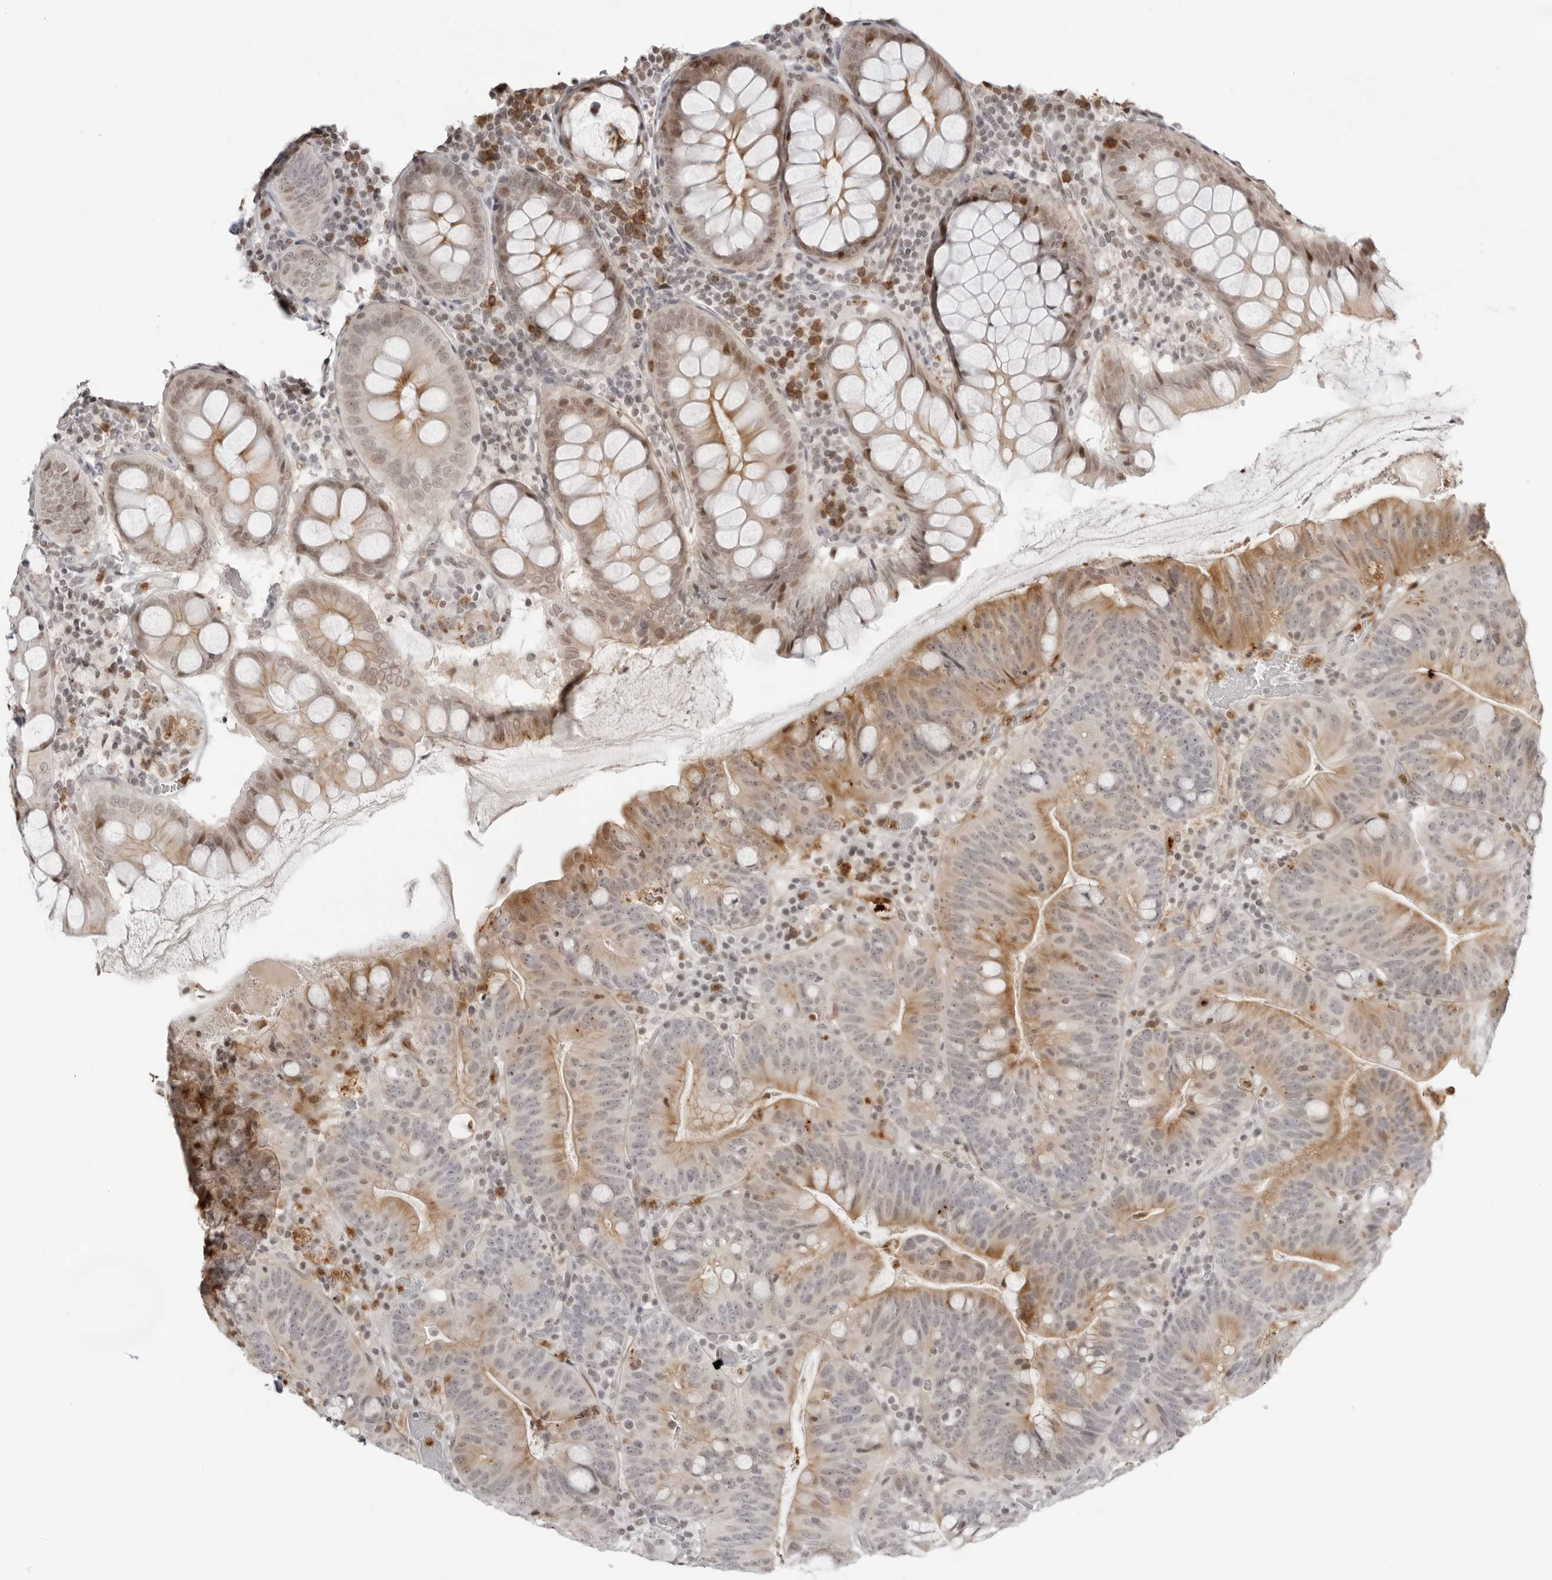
{"staining": {"intensity": "moderate", "quantity": "25%-75%", "location": "cytoplasmic/membranous"}, "tissue": "colorectal cancer", "cell_type": "Tumor cells", "image_type": "cancer", "snomed": [{"axis": "morphology", "description": "Adenocarcinoma, NOS"}, {"axis": "topography", "description": "Colon"}], "caption": "A high-resolution image shows immunohistochemistry staining of adenocarcinoma (colorectal), which shows moderate cytoplasmic/membranous staining in approximately 25%-75% of tumor cells.", "gene": "RNF146", "patient": {"sex": "female", "age": 66}}